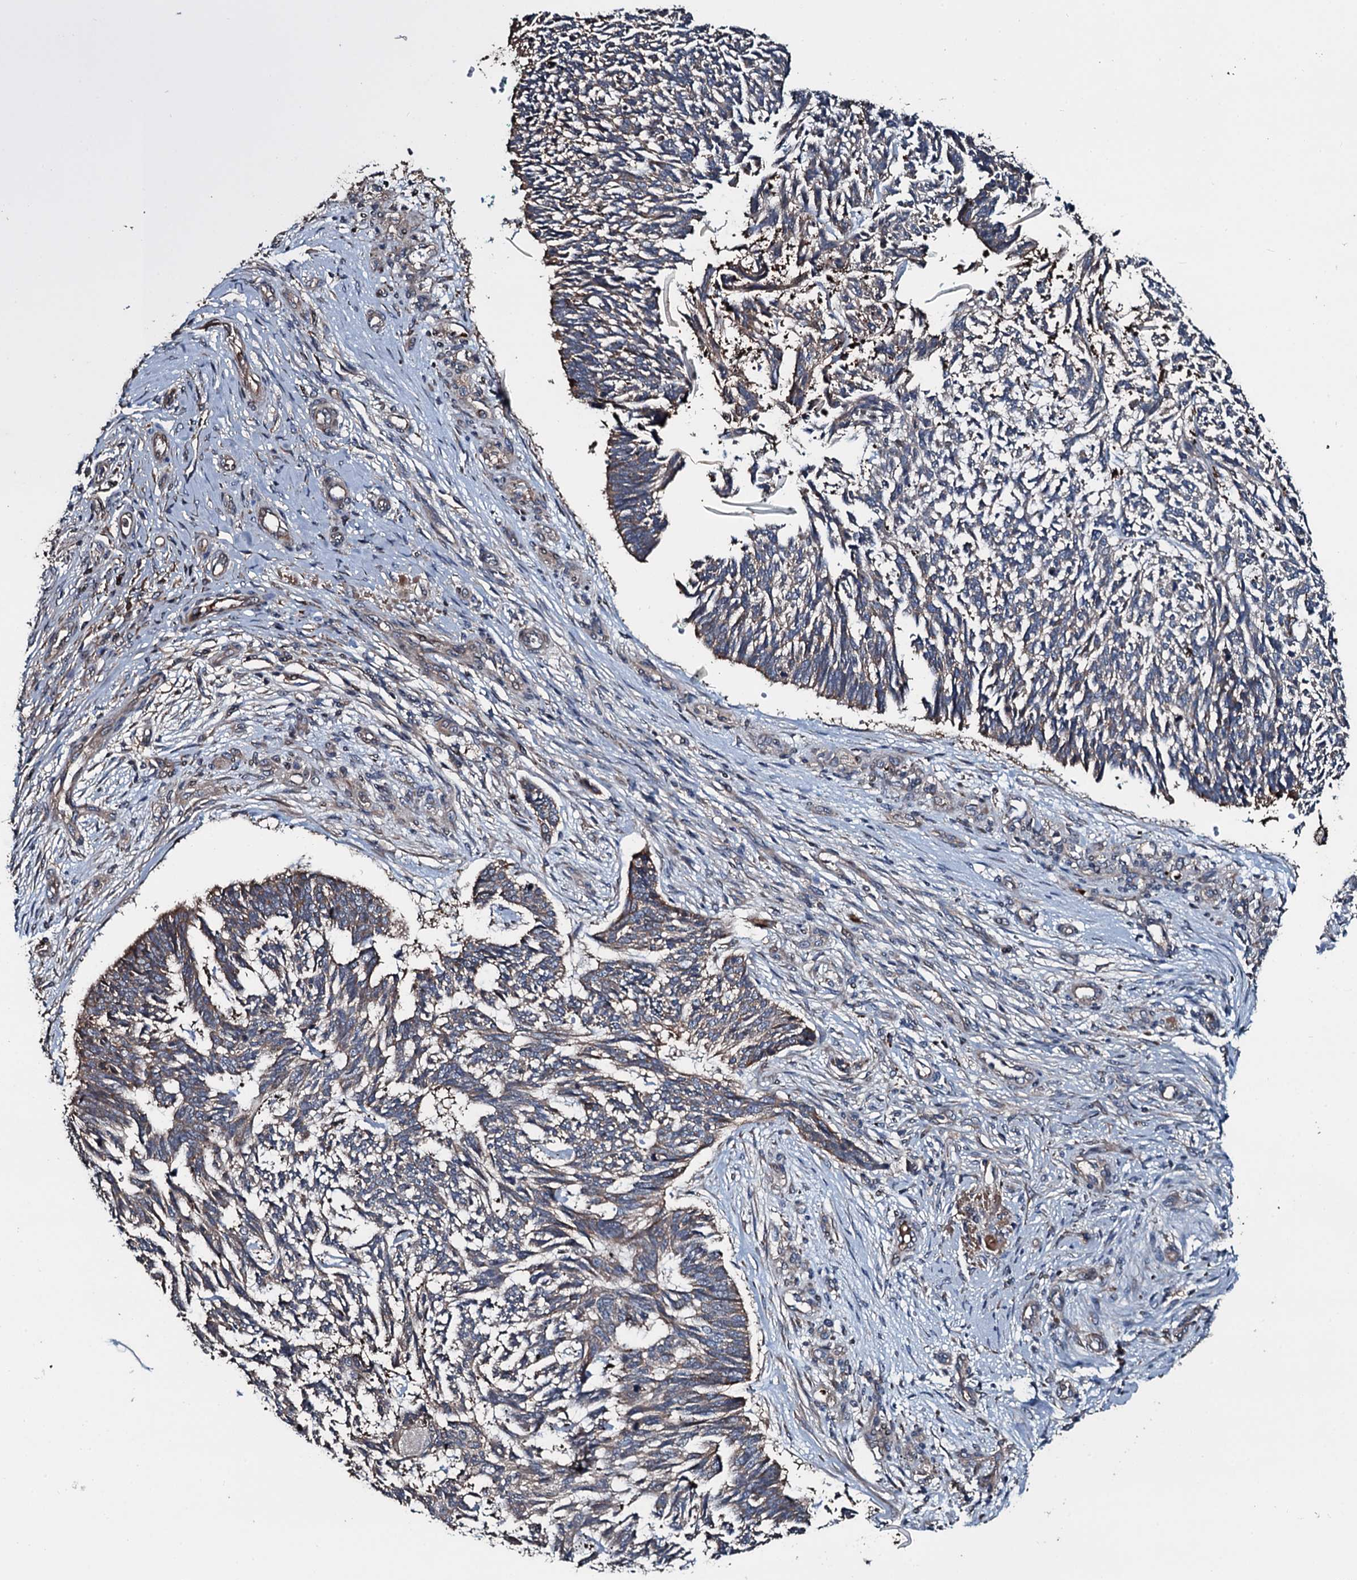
{"staining": {"intensity": "moderate", "quantity": "25%-75%", "location": "cytoplasmic/membranous"}, "tissue": "skin cancer", "cell_type": "Tumor cells", "image_type": "cancer", "snomed": [{"axis": "morphology", "description": "Basal cell carcinoma"}, {"axis": "topography", "description": "Skin"}], "caption": "This micrograph reveals immunohistochemistry (IHC) staining of human basal cell carcinoma (skin), with medium moderate cytoplasmic/membranous positivity in about 25%-75% of tumor cells.", "gene": "AARS1", "patient": {"sex": "male", "age": 88}}